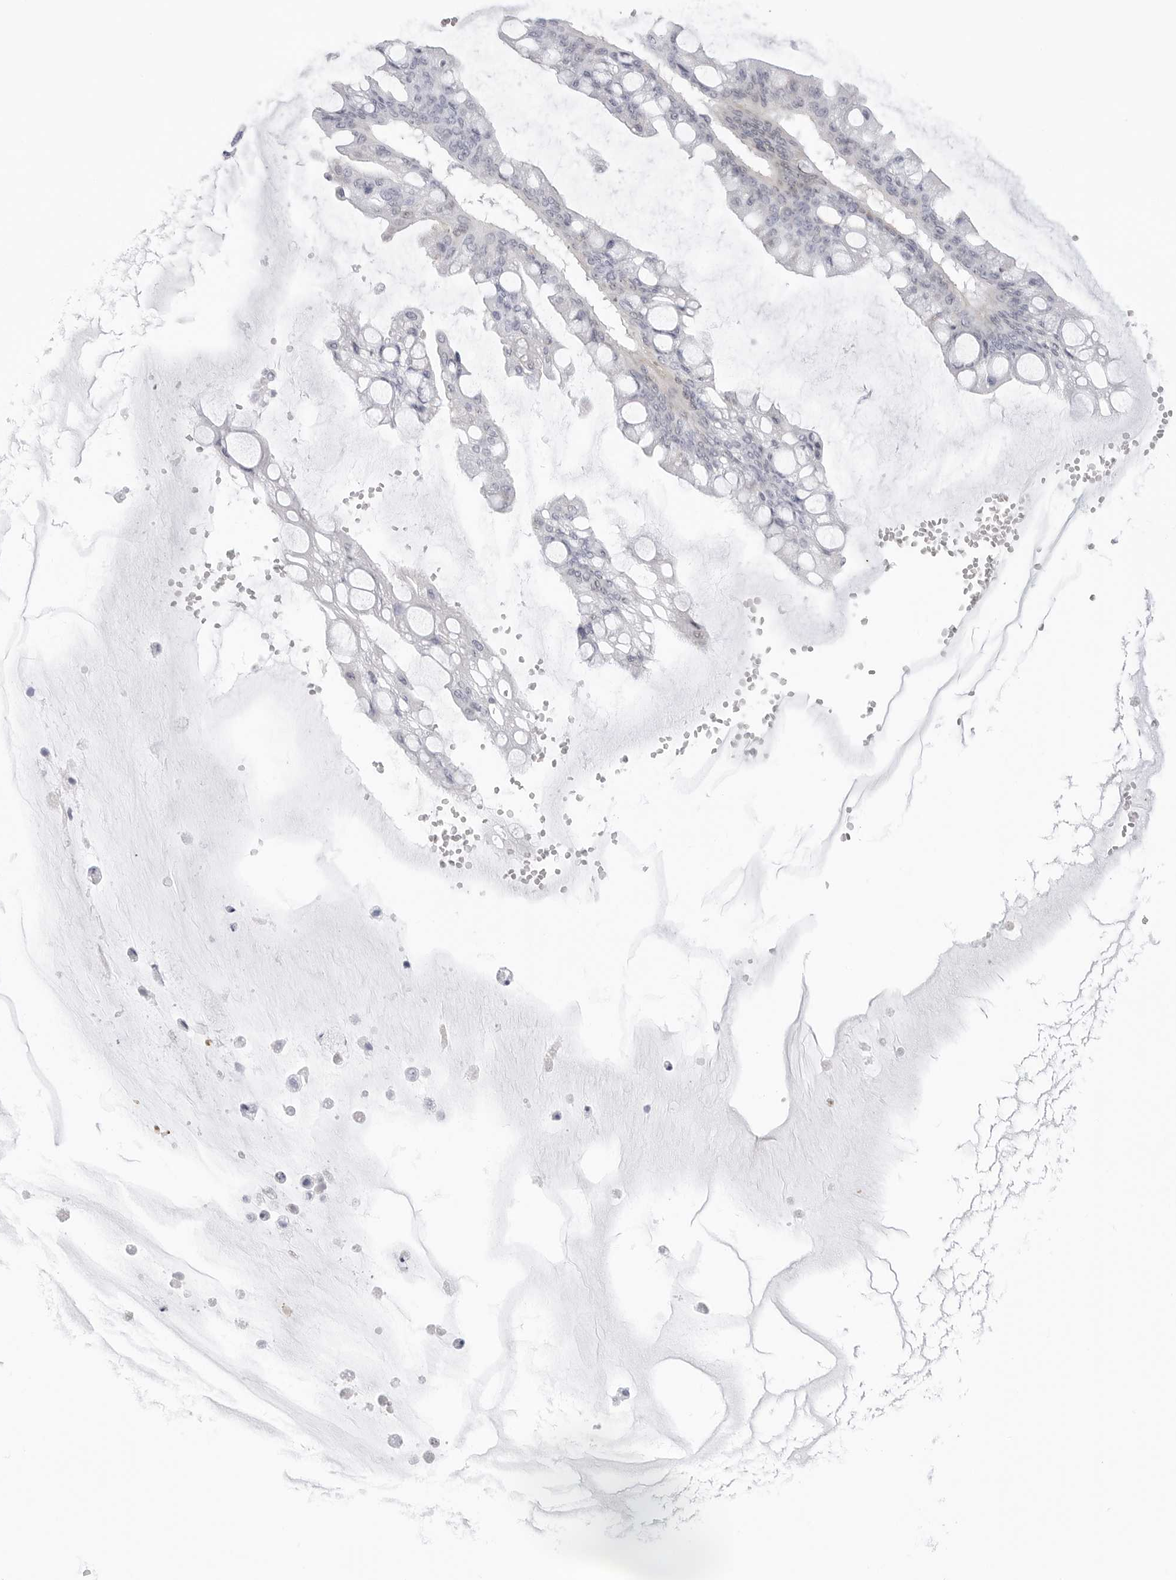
{"staining": {"intensity": "negative", "quantity": "none", "location": "none"}, "tissue": "ovarian cancer", "cell_type": "Tumor cells", "image_type": "cancer", "snomed": [{"axis": "morphology", "description": "Cystadenocarcinoma, mucinous, NOS"}, {"axis": "topography", "description": "Ovary"}], "caption": "DAB (3,3'-diaminobenzidine) immunohistochemical staining of ovarian cancer (mucinous cystadenocarcinoma) reveals no significant positivity in tumor cells. Nuclei are stained in blue.", "gene": "SLC19A1", "patient": {"sex": "female", "age": 73}}